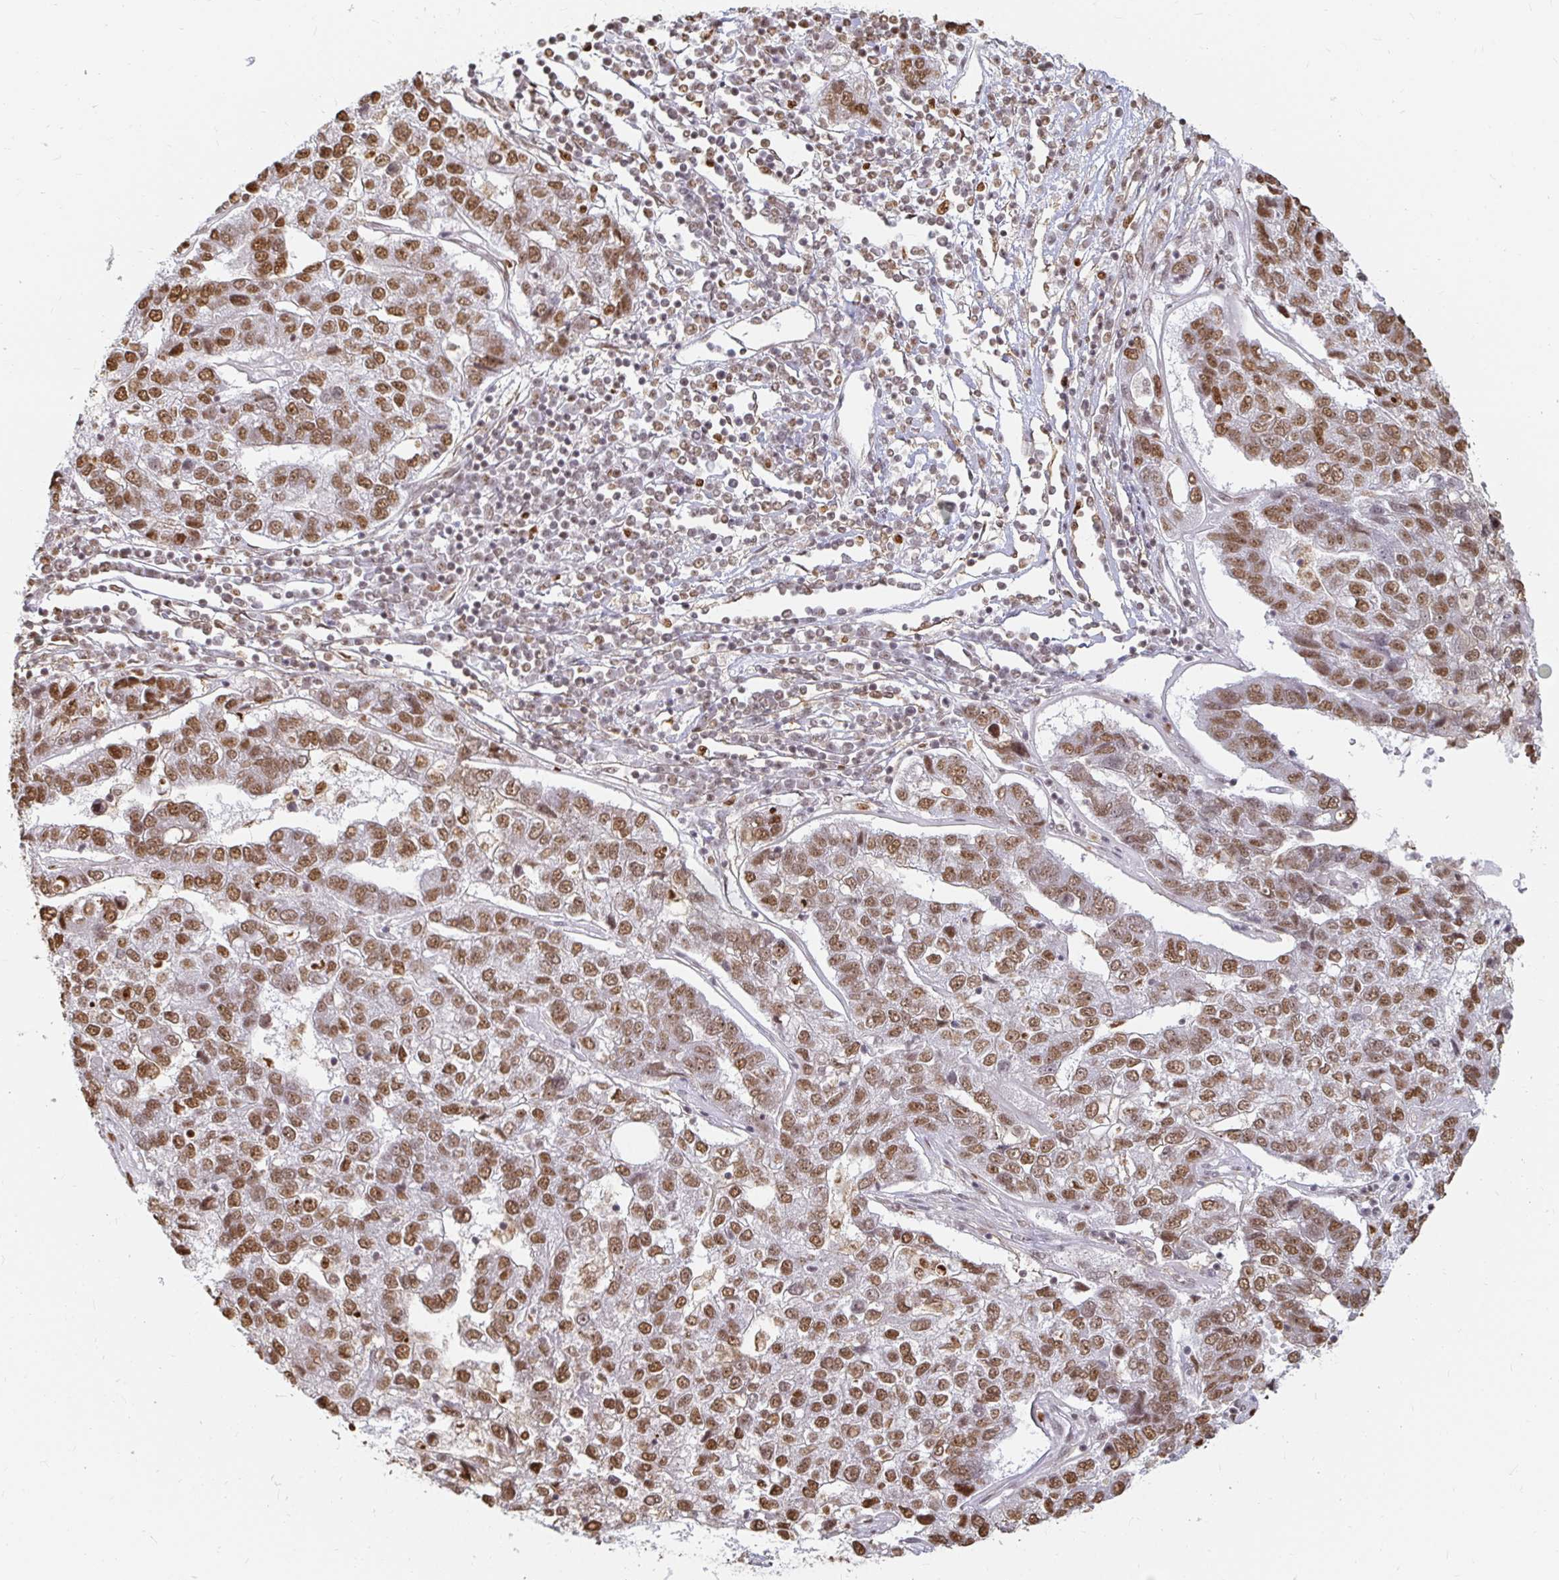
{"staining": {"intensity": "moderate", "quantity": ">75%", "location": "nuclear"}, "tissue": "pancreatic cancer", "cell_type": "Tumor cells", "image_type": "cancer", "snomed": [{"axis": "morphology", "description": "Adenocarcinoma, NOS"}, {"axis": "topography", "description": "Pancreas"}], "caption": "A high-resolution micrograph shows IHC staining of adenocarcinoma (pancreatic), which displays moderate nuclear expression in approximately >75% of tumor cells.", "gene": "HNRNPU", "patient": {"sex": "female", "age": 61}}